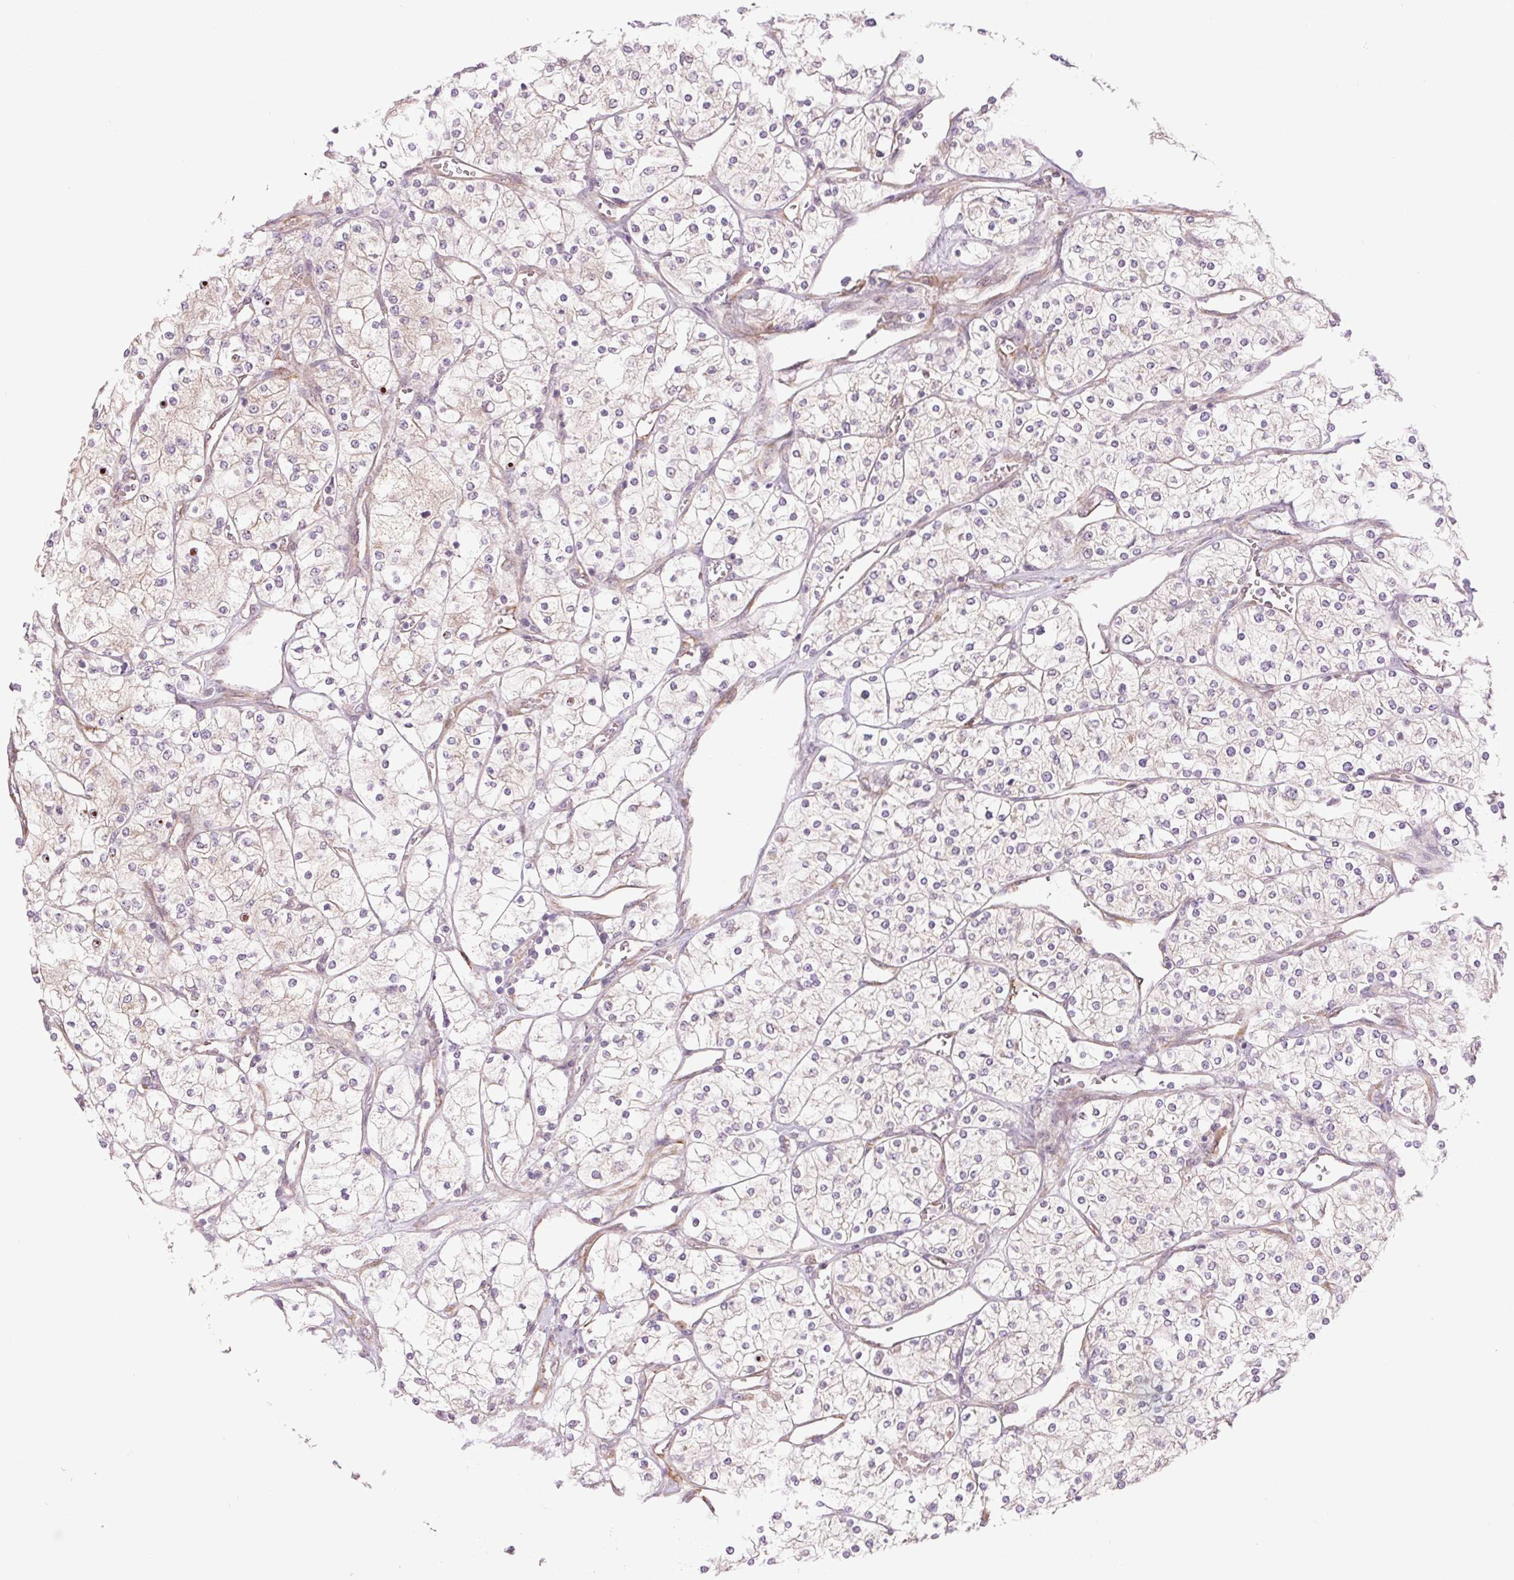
{"staining": {"intensity": "weak", "quantity": "<25%", "location": "cytoplasmic/membranous"}, "tissue": "renal cancer", "cell_type": "Tumor cells", "image_type": "cancer", "snomed": [{"axis": "morphology", "description": "Adenocarcinoma, NOS"}, {"axis": "topography", "description": "Kidney"}], "caption": "There is no significant staining in tumor cells of renal cancer.", "gene": "METTL17", "patient": {"sex": "male", "age": 80}}